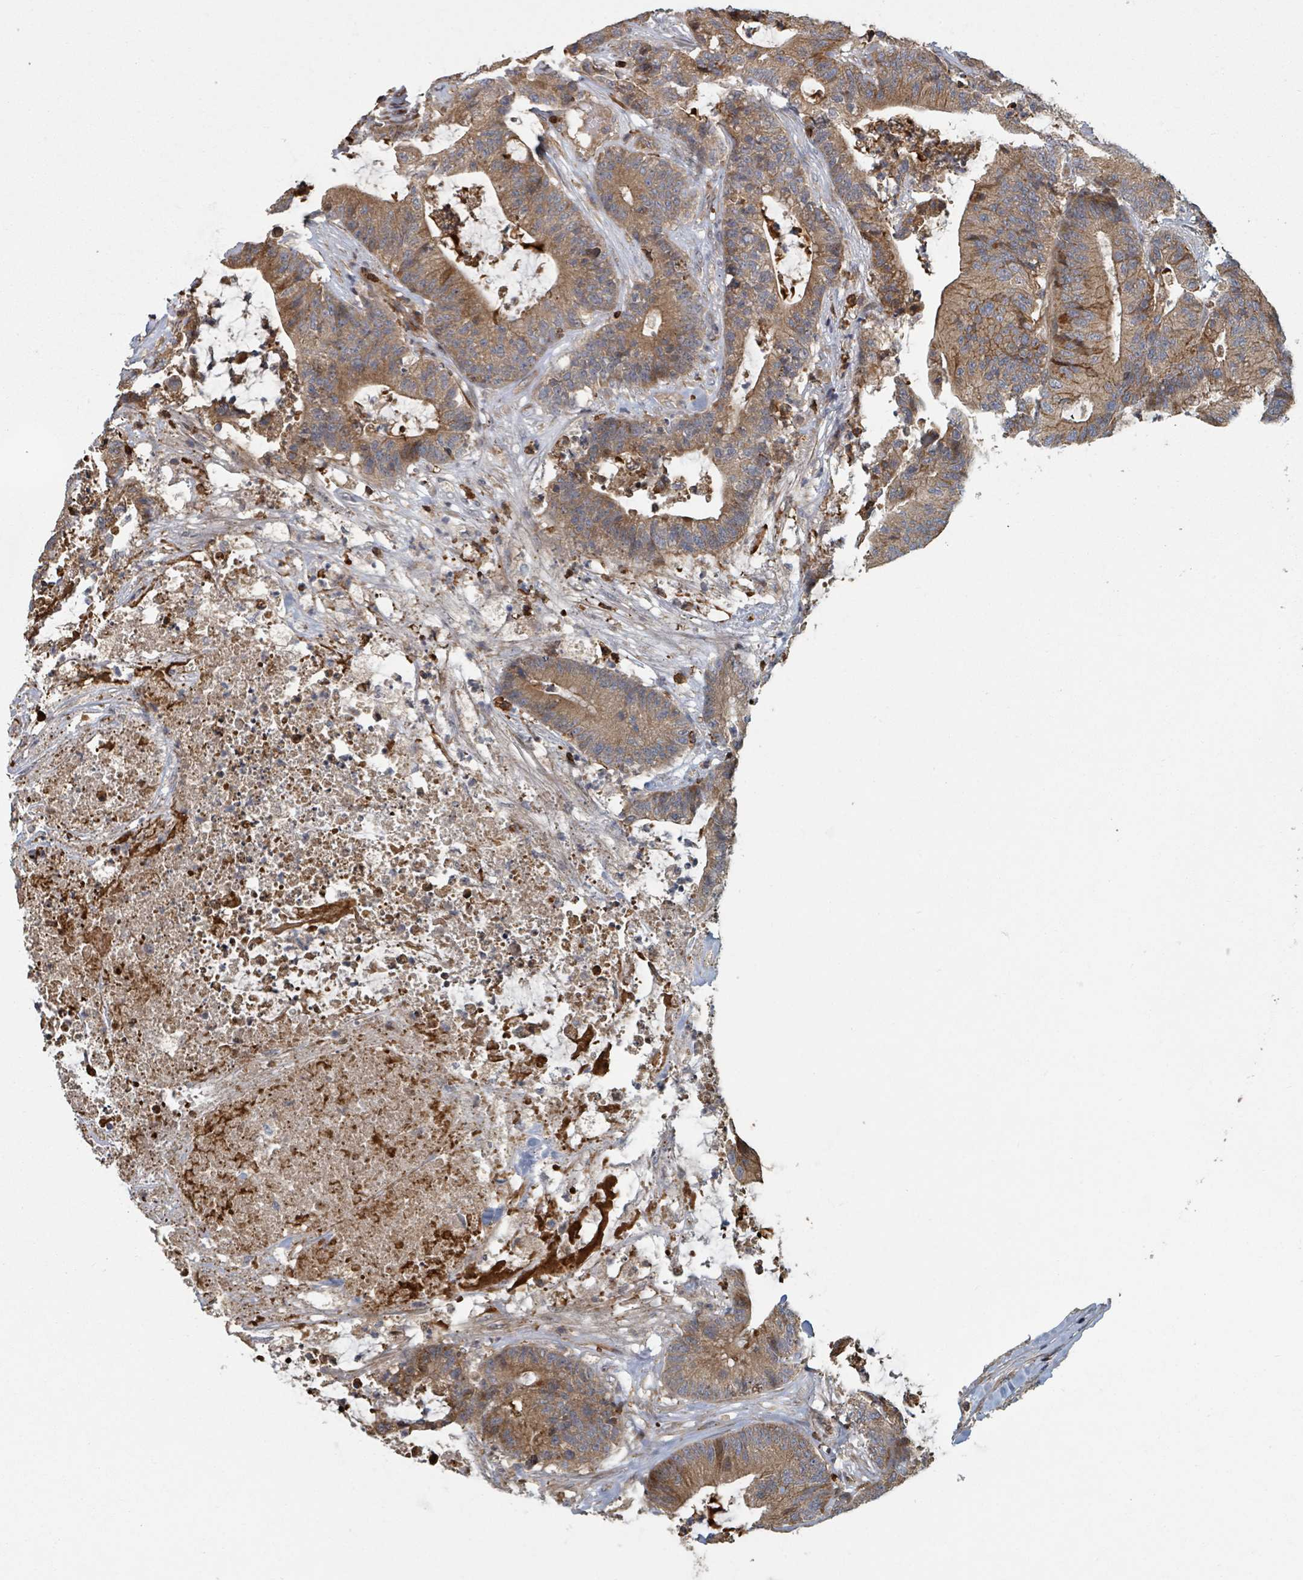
{"staining": {"intensity": "moderate", "quantity": ">75%", "location": "cytoplasmic/membranous"}, "tissue": "colorectal cancer", "cell_type": "Tumor cells", "image_type": "cancer", "snomed": [{"axis": "morphology", "description": "Adenocarcinoma, NOS"}, {"axis": "topography", "description": "Colon"}], "caption": "Brown immunohistochemical staining in human colorectal cancer (adenocarcinoma) demonstrates moderate cytoplasmic/membranous staining in approximately >75% of tumor cells. Immunohistochemistry (ihc) stains the protein in brown and the nuclei are stained blue.", "gene": "DPM1", "patient": {"sex": "female", "age": 84}}